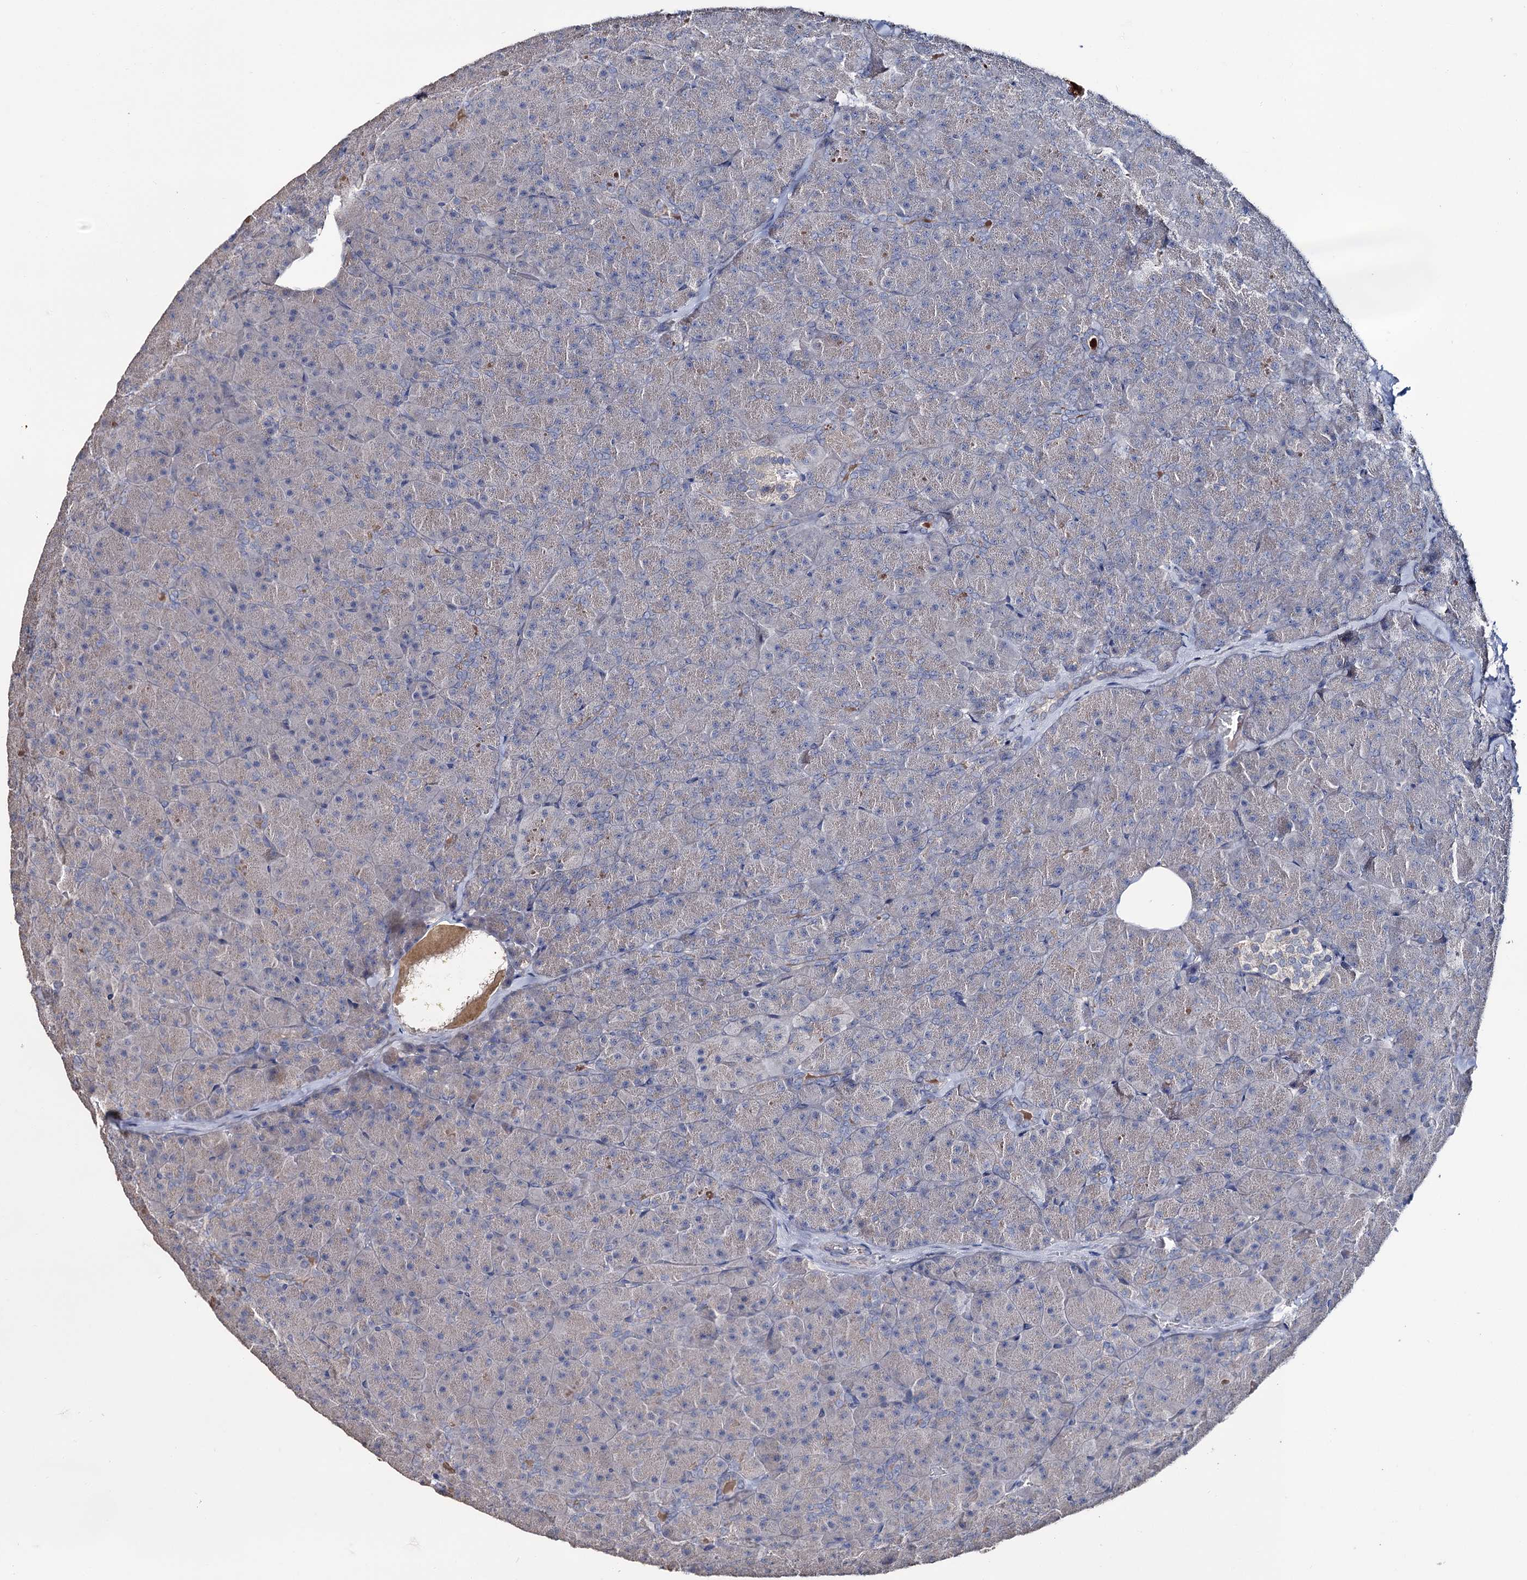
{"staining": {"intensity": "negative", "quantity": "none", "location": "none"}, "tissue": "pancreas", "cell_type": "Exocrine glandular cells", "image_type": "normal", "snomed": [{"axis": "morphology", "description": "Normal tissue, NOS"}, {"axis": "topography", "description": "Pancreas"}], "caption": "IHC of benign pancreas exhibits no staining in exocrine glandular cells. (Stains: DAB IHC with hematoxylin counter stain, Microscopy: brightfield microscopy at high magnification).", "gene": "EPB41L5", "patient": {"sex": "male", "age": 36}}